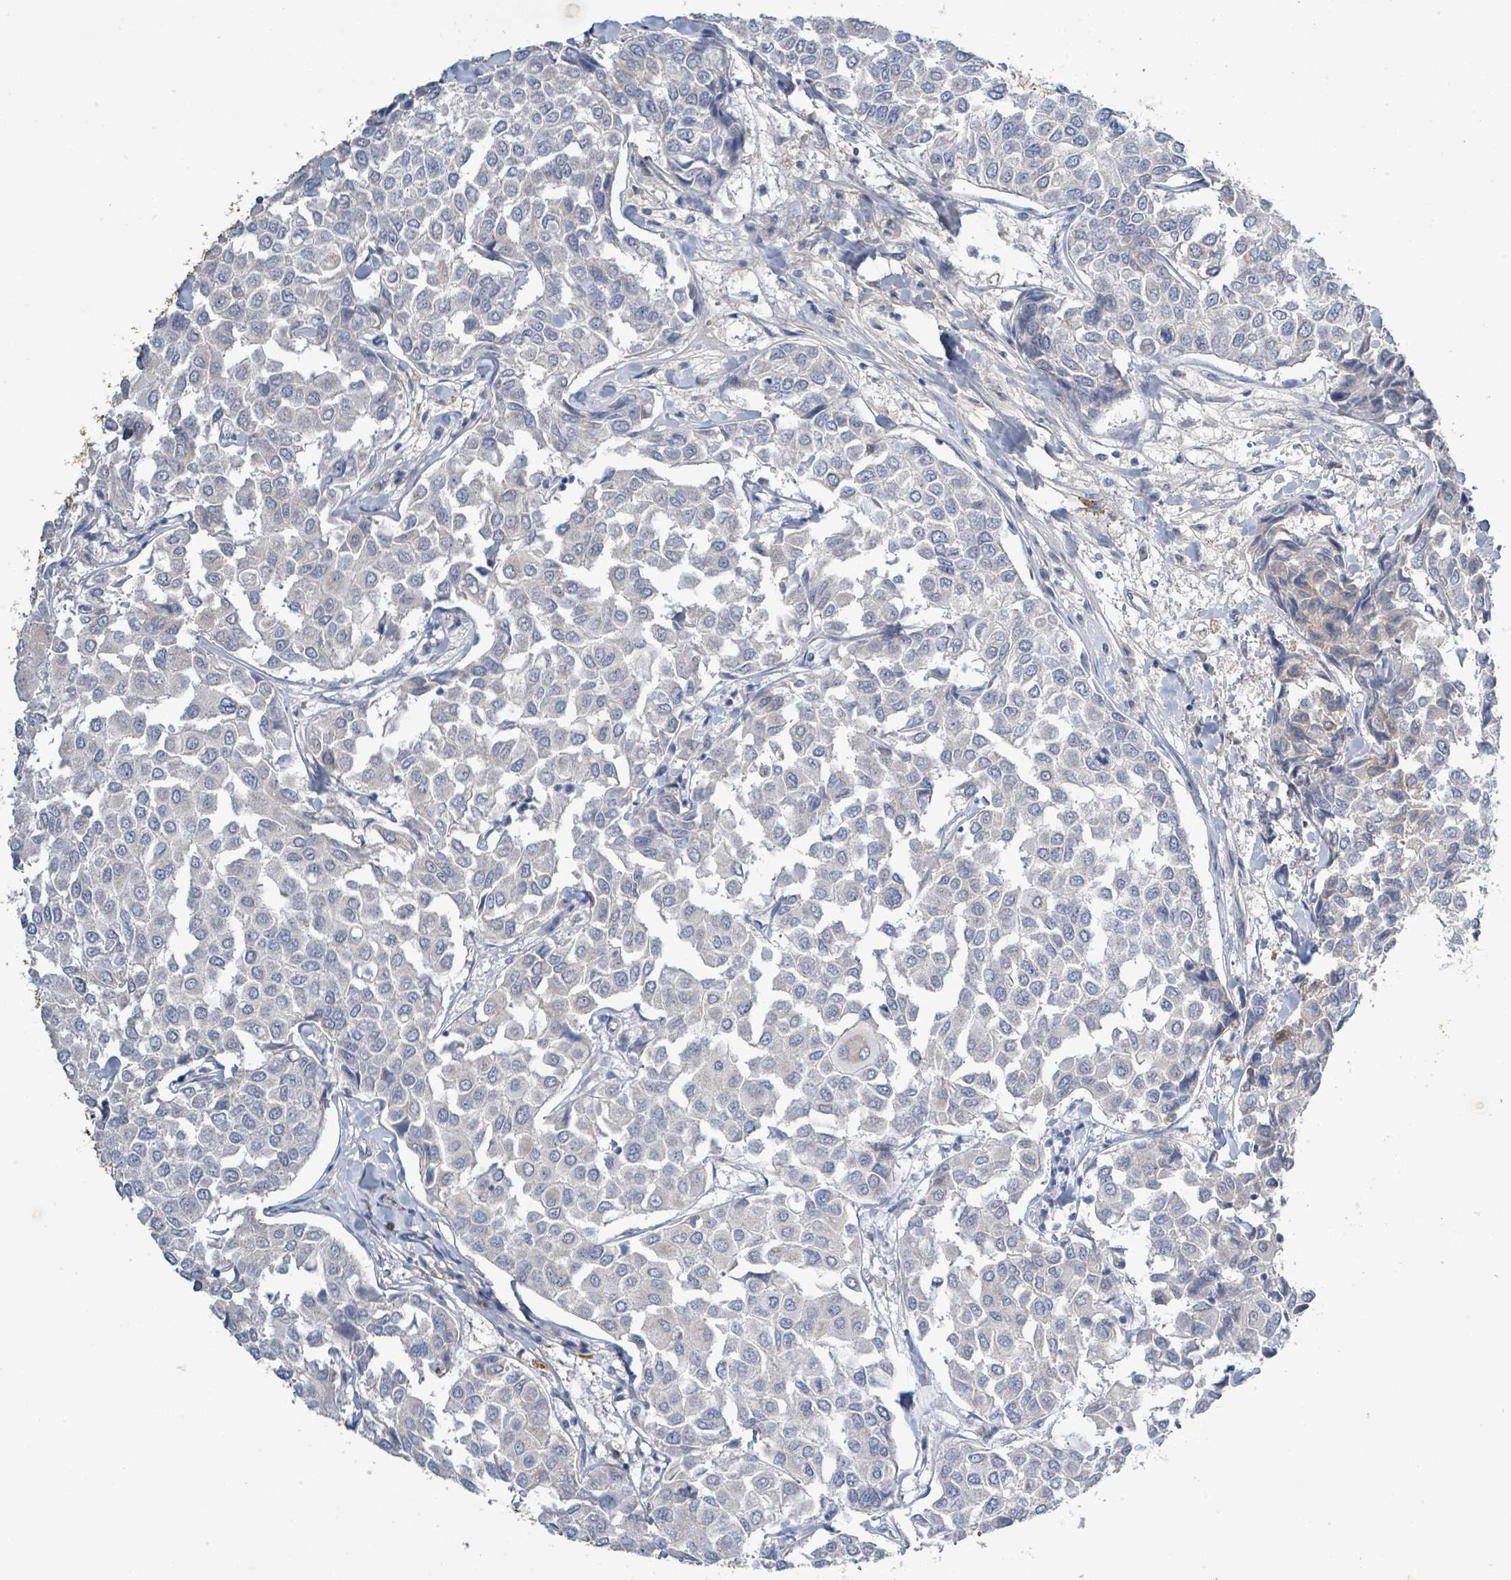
{"staining": {"intensity": "negative", "quantity": "none", "location": "none"}, "tissue": "breast cancer", "cell_type": "Tumor cells", "image_type": "cancer", "snomed": [{"axis": "morphology", "description": "Duct carcinoma"}, {"axis": "topography", "description": "Breast"}], "caption": "Tumor cells are negative for brown protein staining in breast cancer (intraductal carcinoma).", "gene": "ALG12", "patient": {"sex": "female", "age": 55}}